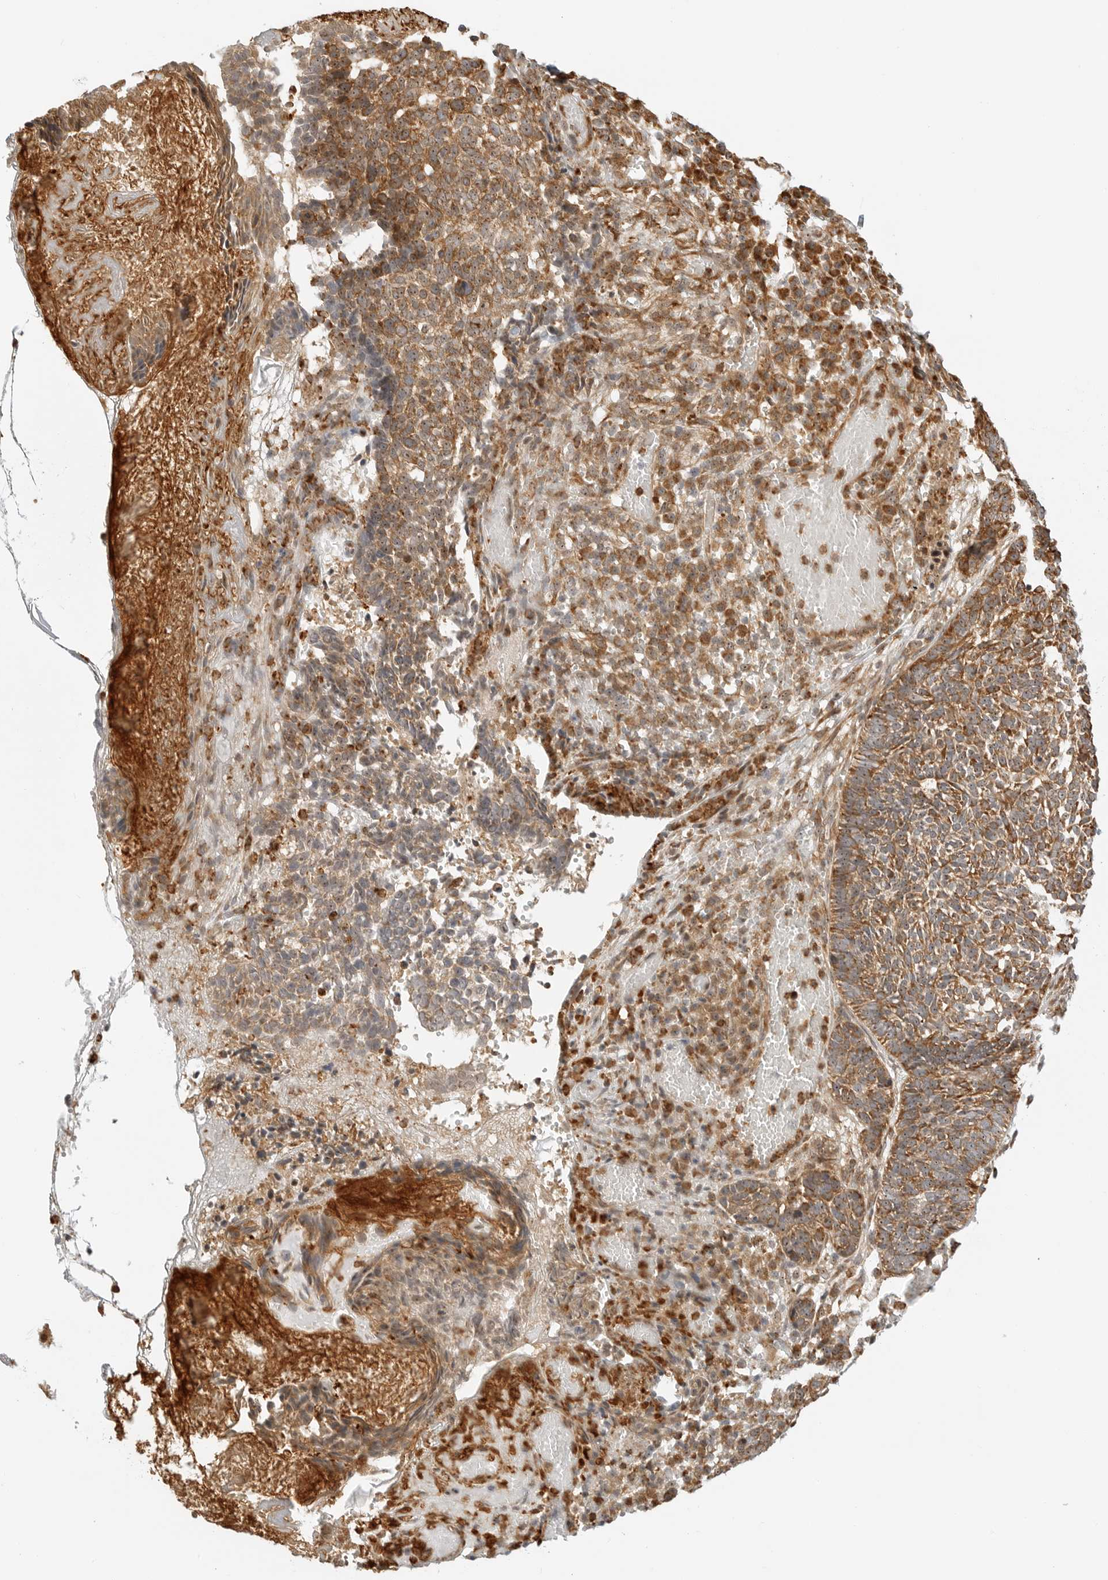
{"staining": {"intensity": "strong", "quantity": ">75%", "location": "cytoplasmic/membranous"}, "tissue": "skin cancer", "cell_type": "Tumor cells", "image_type": "cancer", "snomed": [{"axis": "morphology", "description": "Basal cell carcinoma"}, {"axis": "topography", "description": "Skin"}], "caption": "DAB immunohistochemical staining of skin cancer demonstrates strong cytoplasmic/membranous protein staining in approximately >75% of tumor cells.", "gene": "DSCC1", "patient": {"sex": "male", "age": 85}}